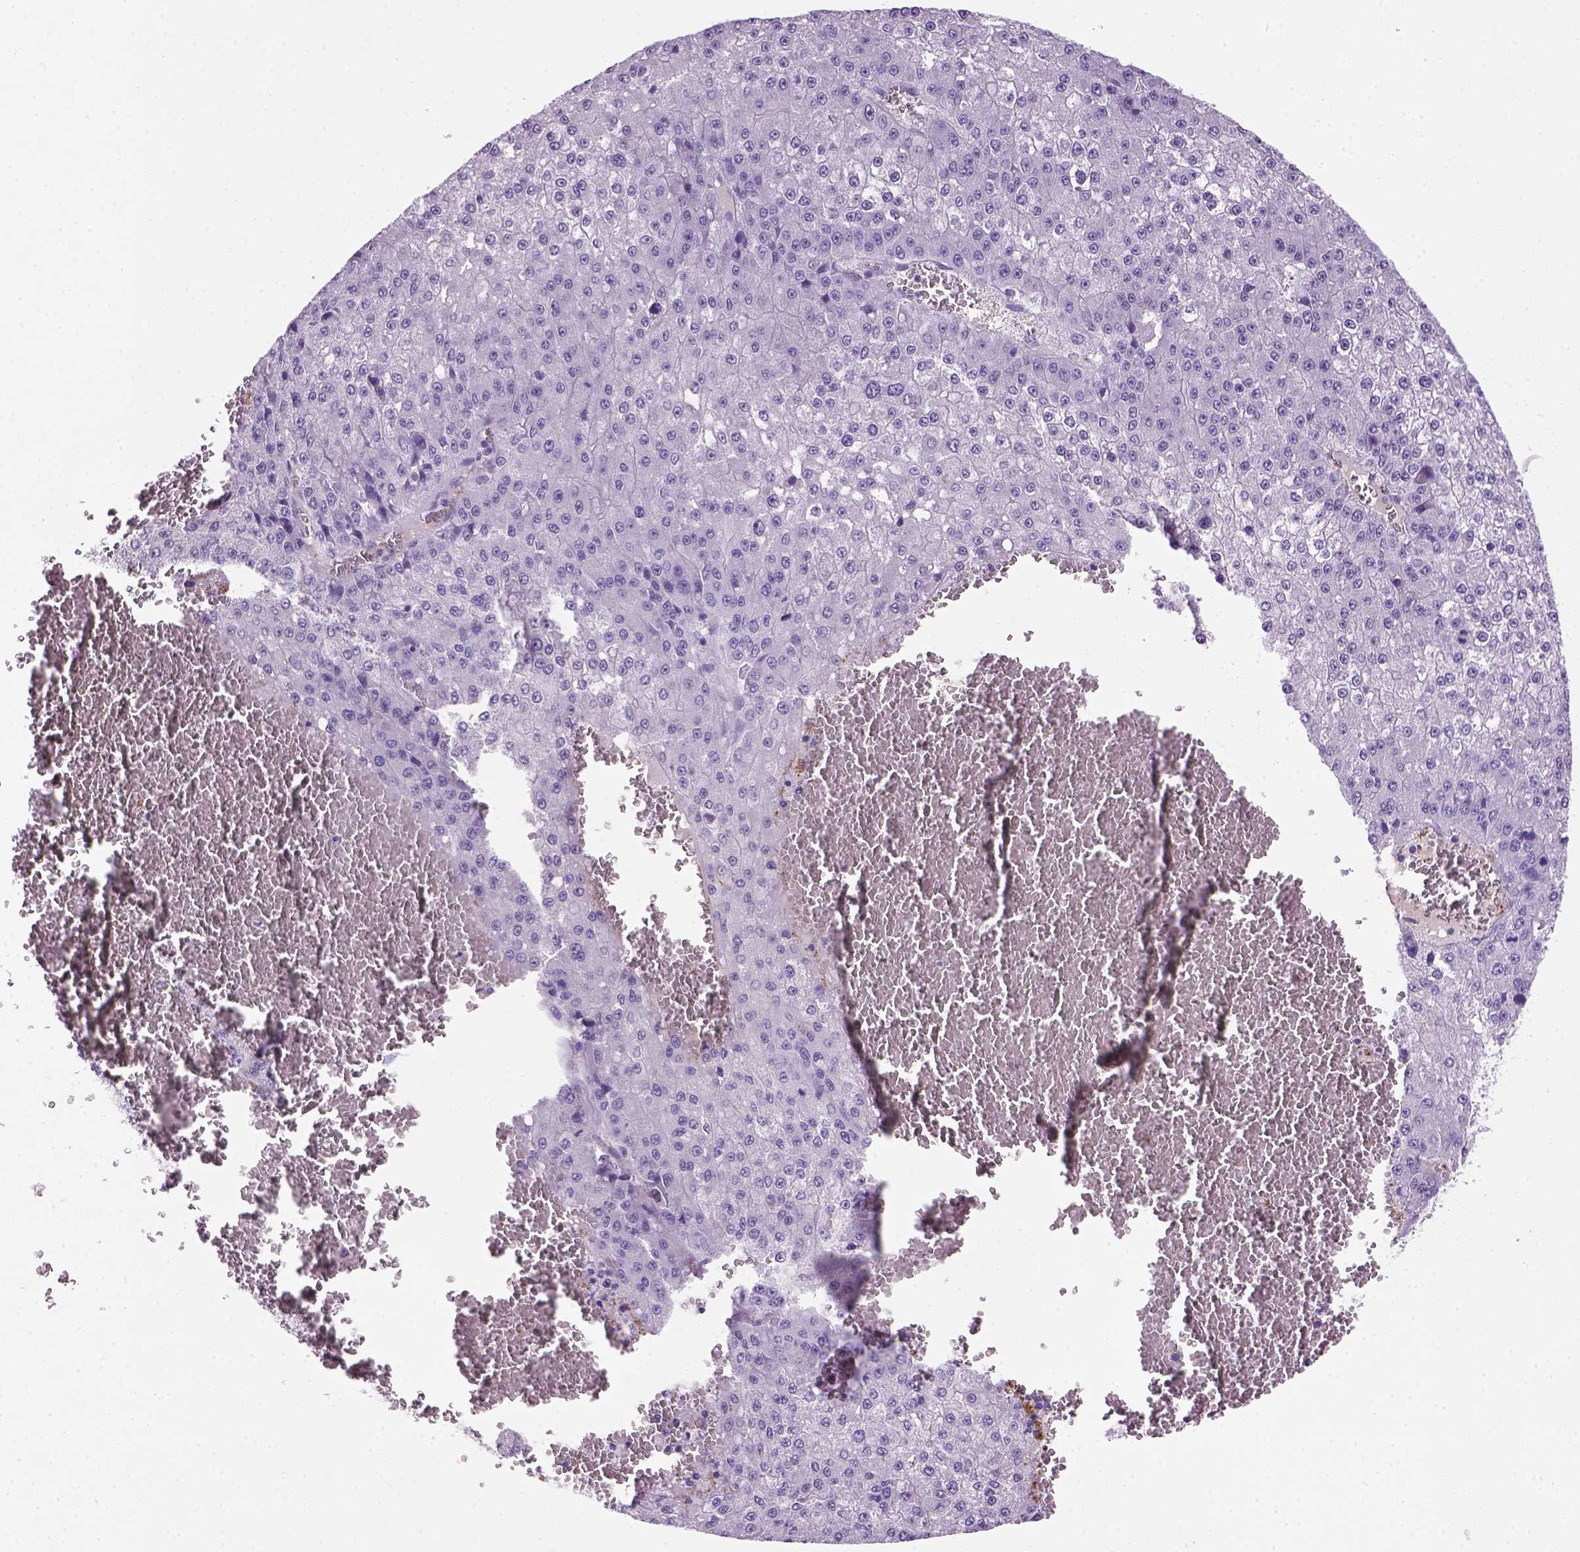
{"staining": {"intensity": "negative", "quantity": "none", "location": "none"}, "tissue": "liver cancer", "cell_type": "Tumor cells", "image_type": "cancer", "snomed": [{"axis": "morphology", "description": "Carcinoma, Hepatocellular, NOS"}, {"axis": "topography", "description": "Liver"}], "caption": "This is an immunohistochemistry histopathology image of hepatocellular carcinoma (liver). There is no positivity in tumor cells.", "gene": "VWF", "patient": {"sex": "female", "age": 73}}